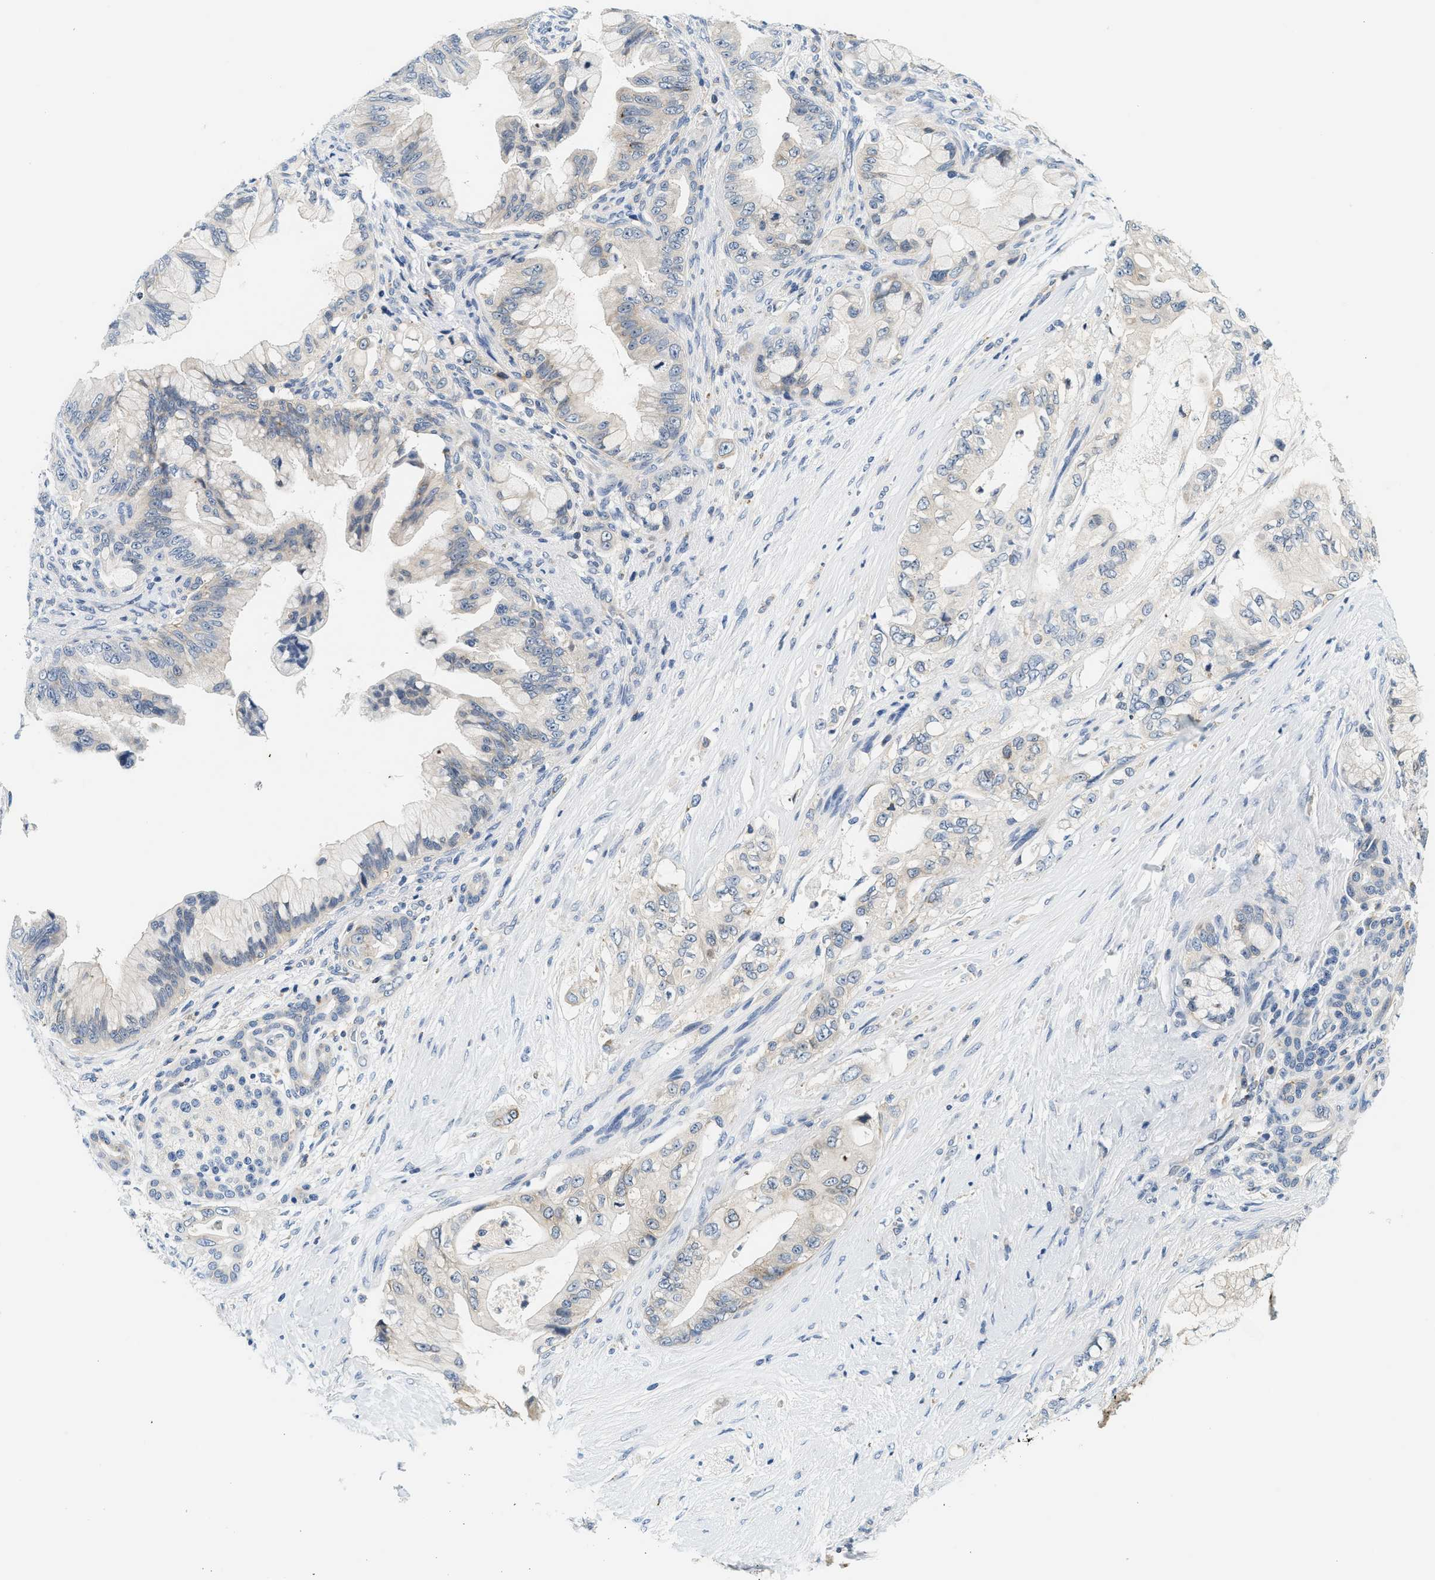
{"staining": {"intensity": "negative", "quantity": "none", "location": "none"}, "tissue": "pancreatic cancer", "cell_type": "Tumor cells", "image_type": "cancer", "snomed": [{"axis": "morphology", "description": "Adenocarcinoma, NOS"}, {"axis": "topography", "description": "Pancreas"}], "caption": "This is a micrograph of immunohistochemistry staining of pancreatic cancer (adenocarcinoma), which shows no staining in tumor cells.", "gene": "SAMD9", "patient": {"sex": "male", "age": 59}}